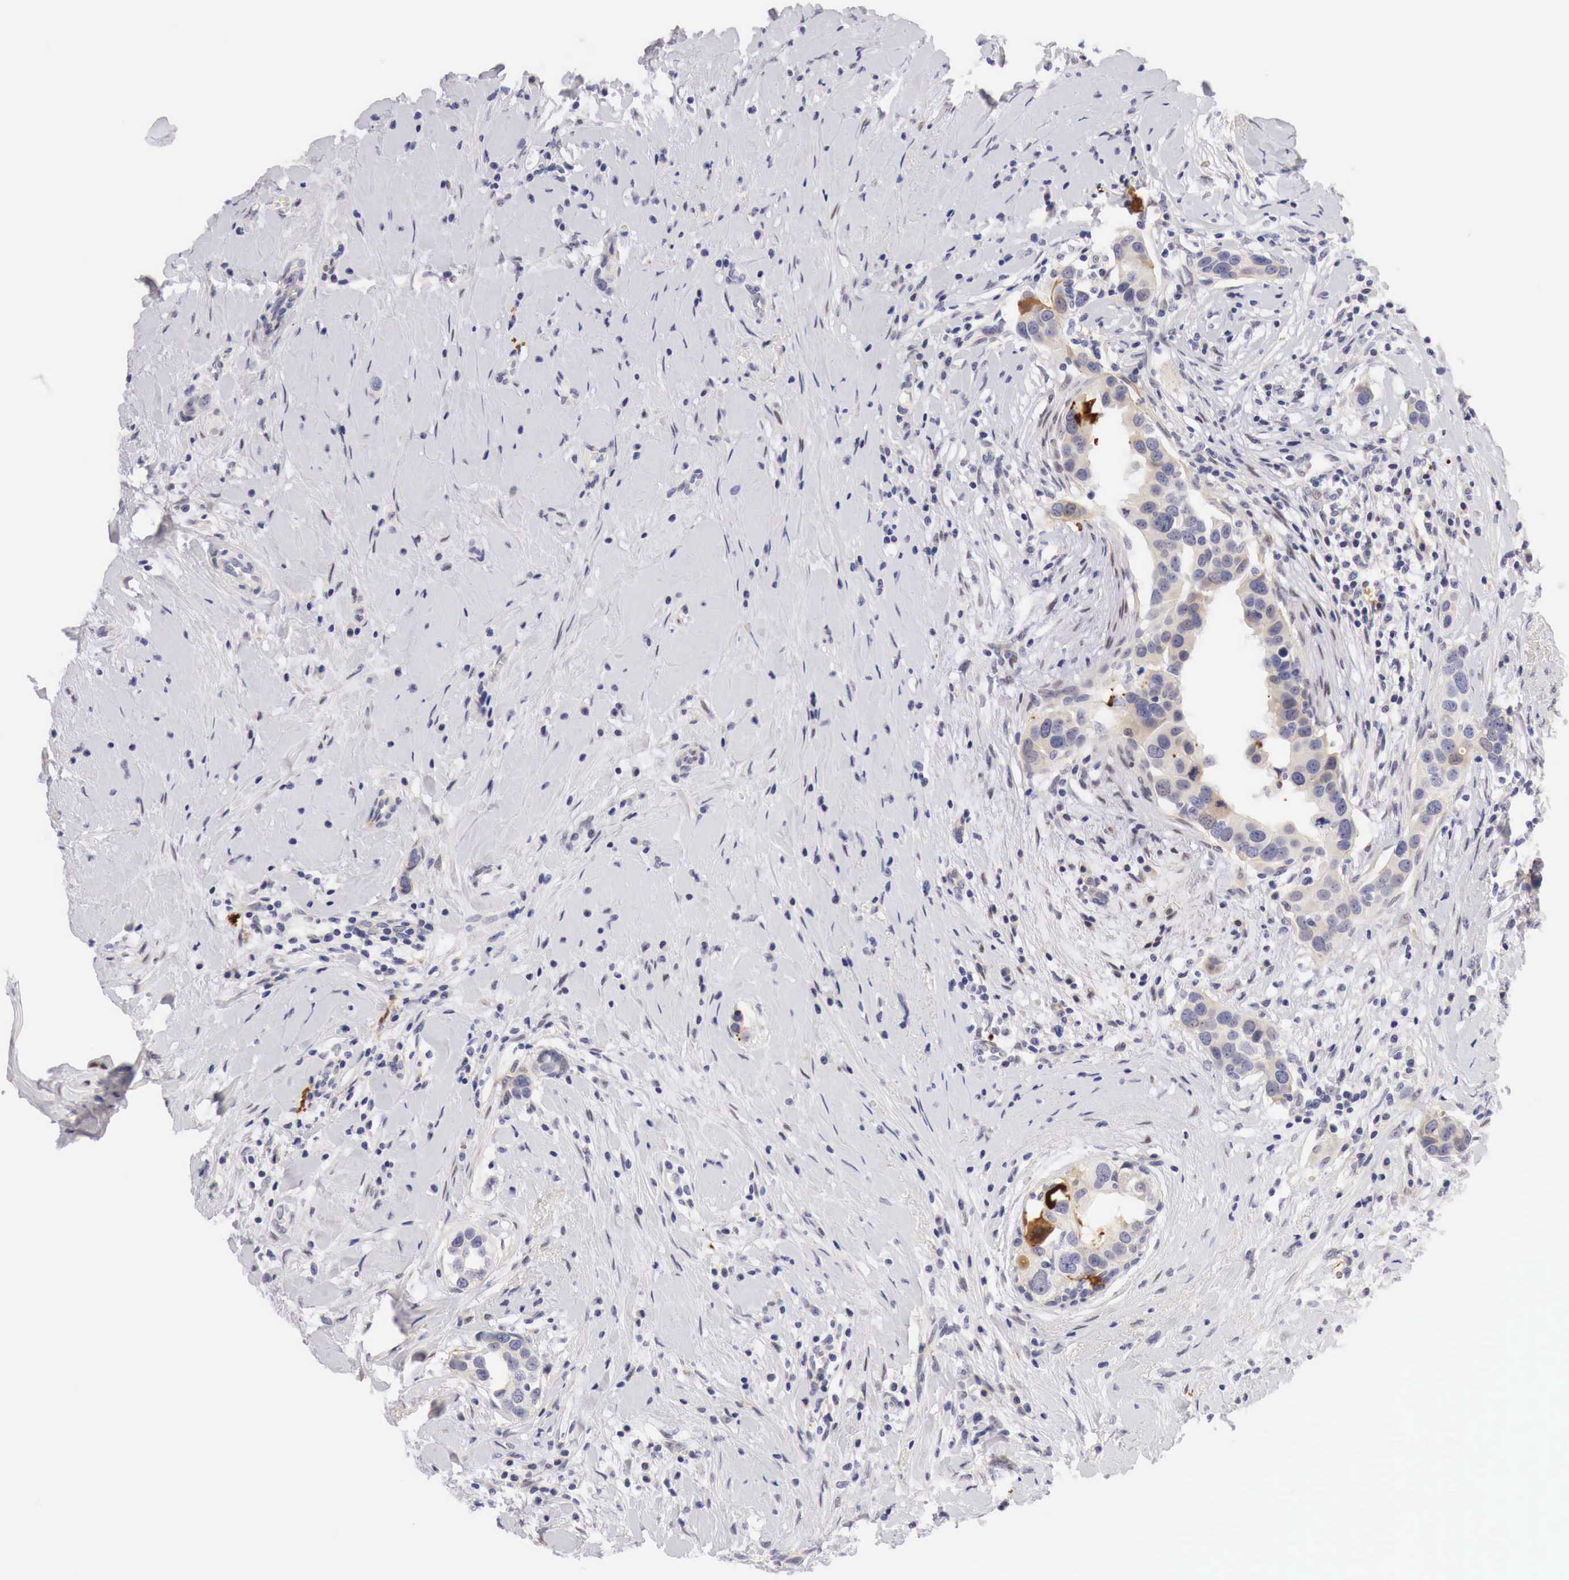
{"staining": {"intensity": "weak", "quantity": "25%-75%", "location": "cytoplasmic/membranous"}, "tissue": "breast cancer", "cell_type": "Tumor cells", "image_type": "cancer", "snomed": [{"axis": "morphology", "description": "Duct carcinoma"}, {"axis": "topography", "description": "Breast"}], "caption": "Protein expression by IHC demonstrates weak cytoplasmic/membranous positivity in approximately 25%-75% of tumor cells in breast invasive ductal carcinoma.", "gene": "CASP3", "patient": {"sex": "female", "age": 55}}